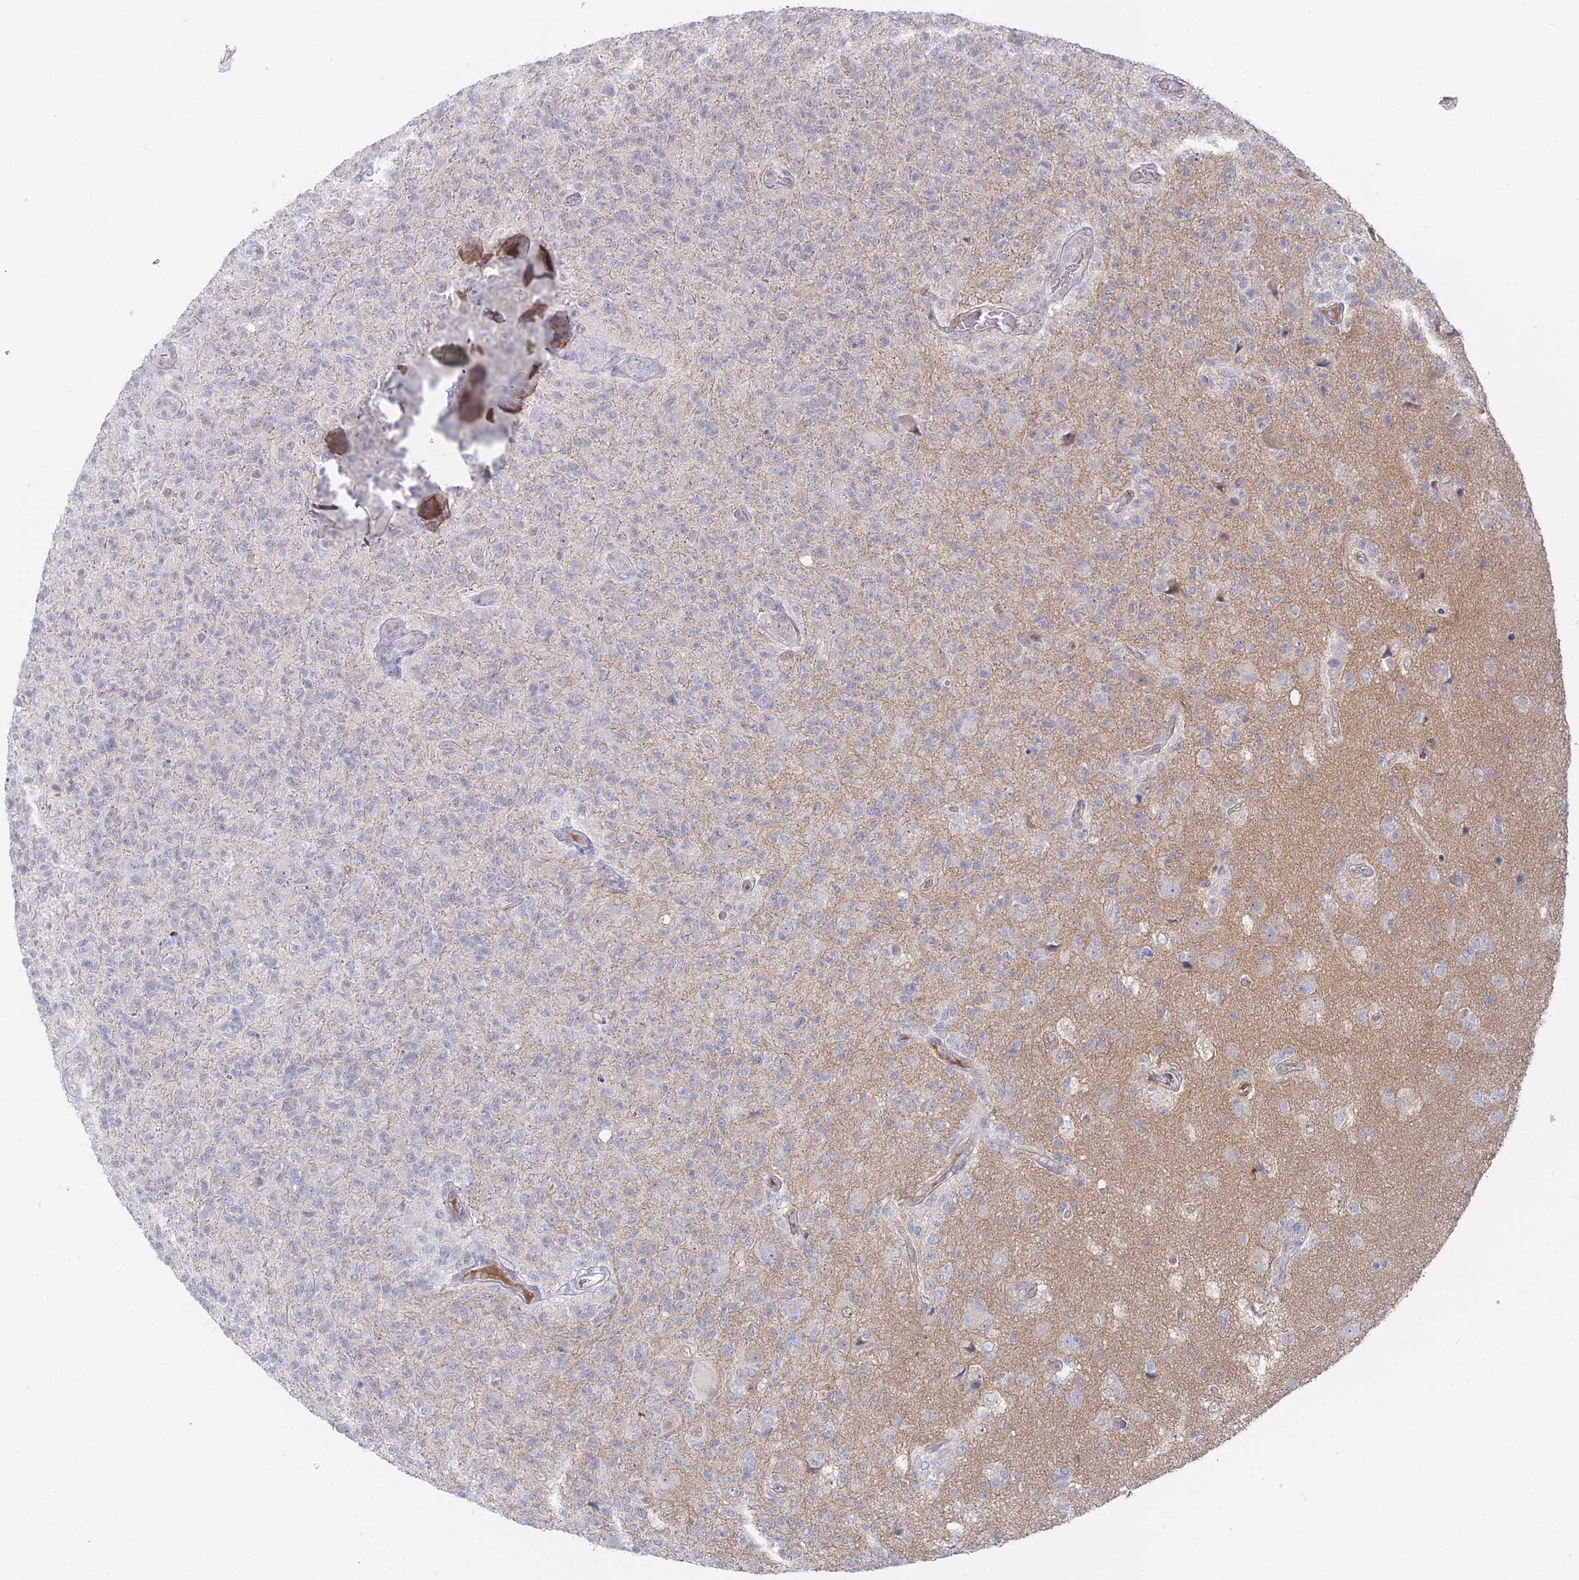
{"staining": {"intensity": "negative", "quantity": "none", "location": "none"}, "tissue": "glioma", "cell_type": "Tumor cells", "image_type": "cancer", "snomed": [{"axis": "morphology", "description": "Glioma, malignant, High grade"}, {"axis": "topography", "description": "Brain"}], "caption": "High magnification brightfield microscopy of glioma stained with DAB (brown) and counterstained with hematoxylin (blue): tumor cells show no significant expression.", "gene": "THAP4", "patient": {"sex": "male", "age": 56}}